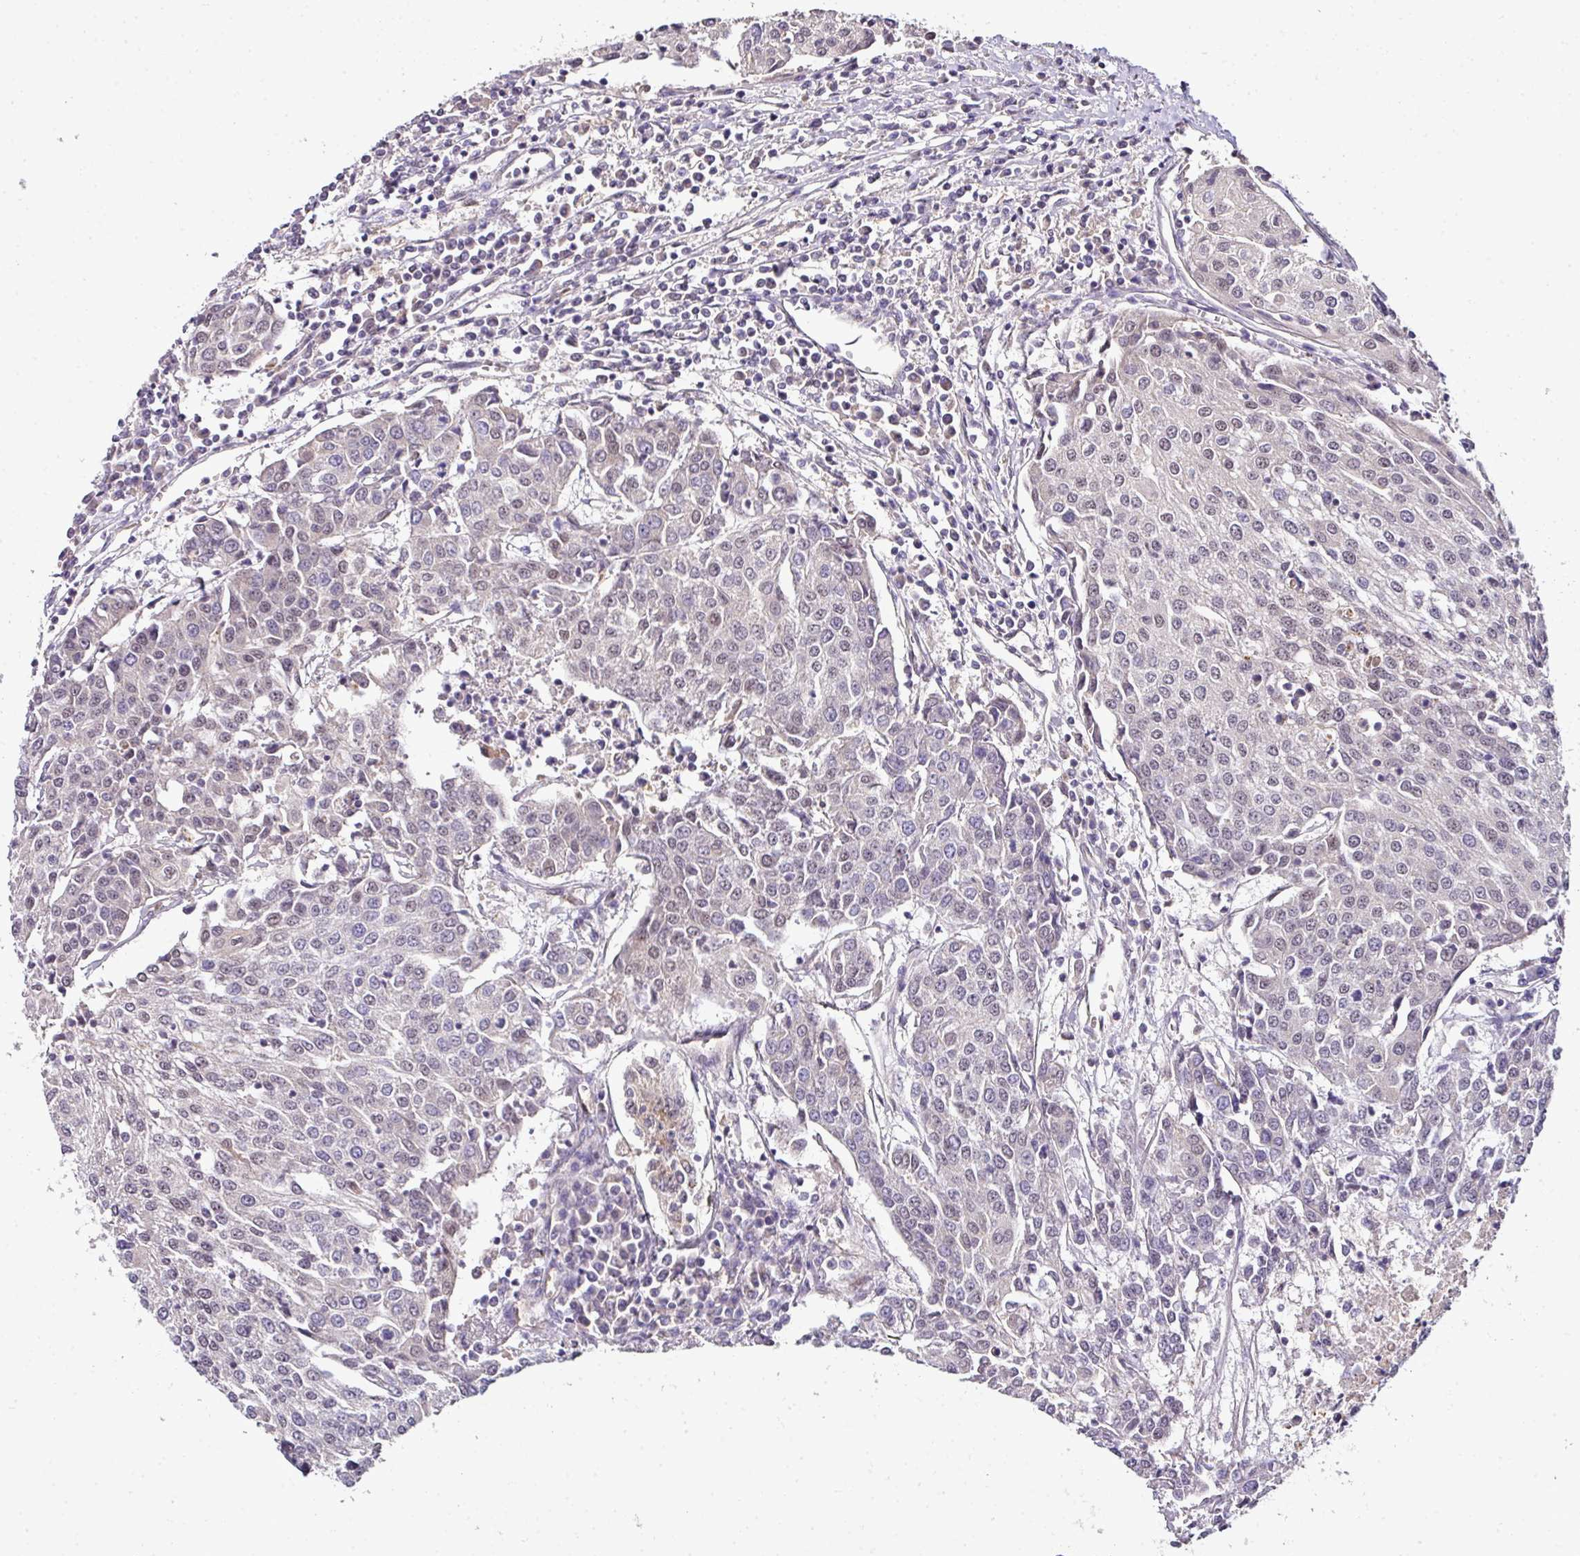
{"staining": {"intensity": "negative", "quantity": "none", "location": "none"}, "tissue": "urothelial cancer", "cell_type": "Tumor cells", "image_type": "cancer", "snomed": [{"axis": "morphology", "description": "Urothelial carcinoma, High grade"}, {"axis": "topography", "description": "Urinary bladder"}], "caption": "DAB immunohistochemical staining of human urothelial cancer exhibits no significant positivity in tumor cells.", "gene": "NAPSA", "patient": {"sex": "female", "age": 85}}